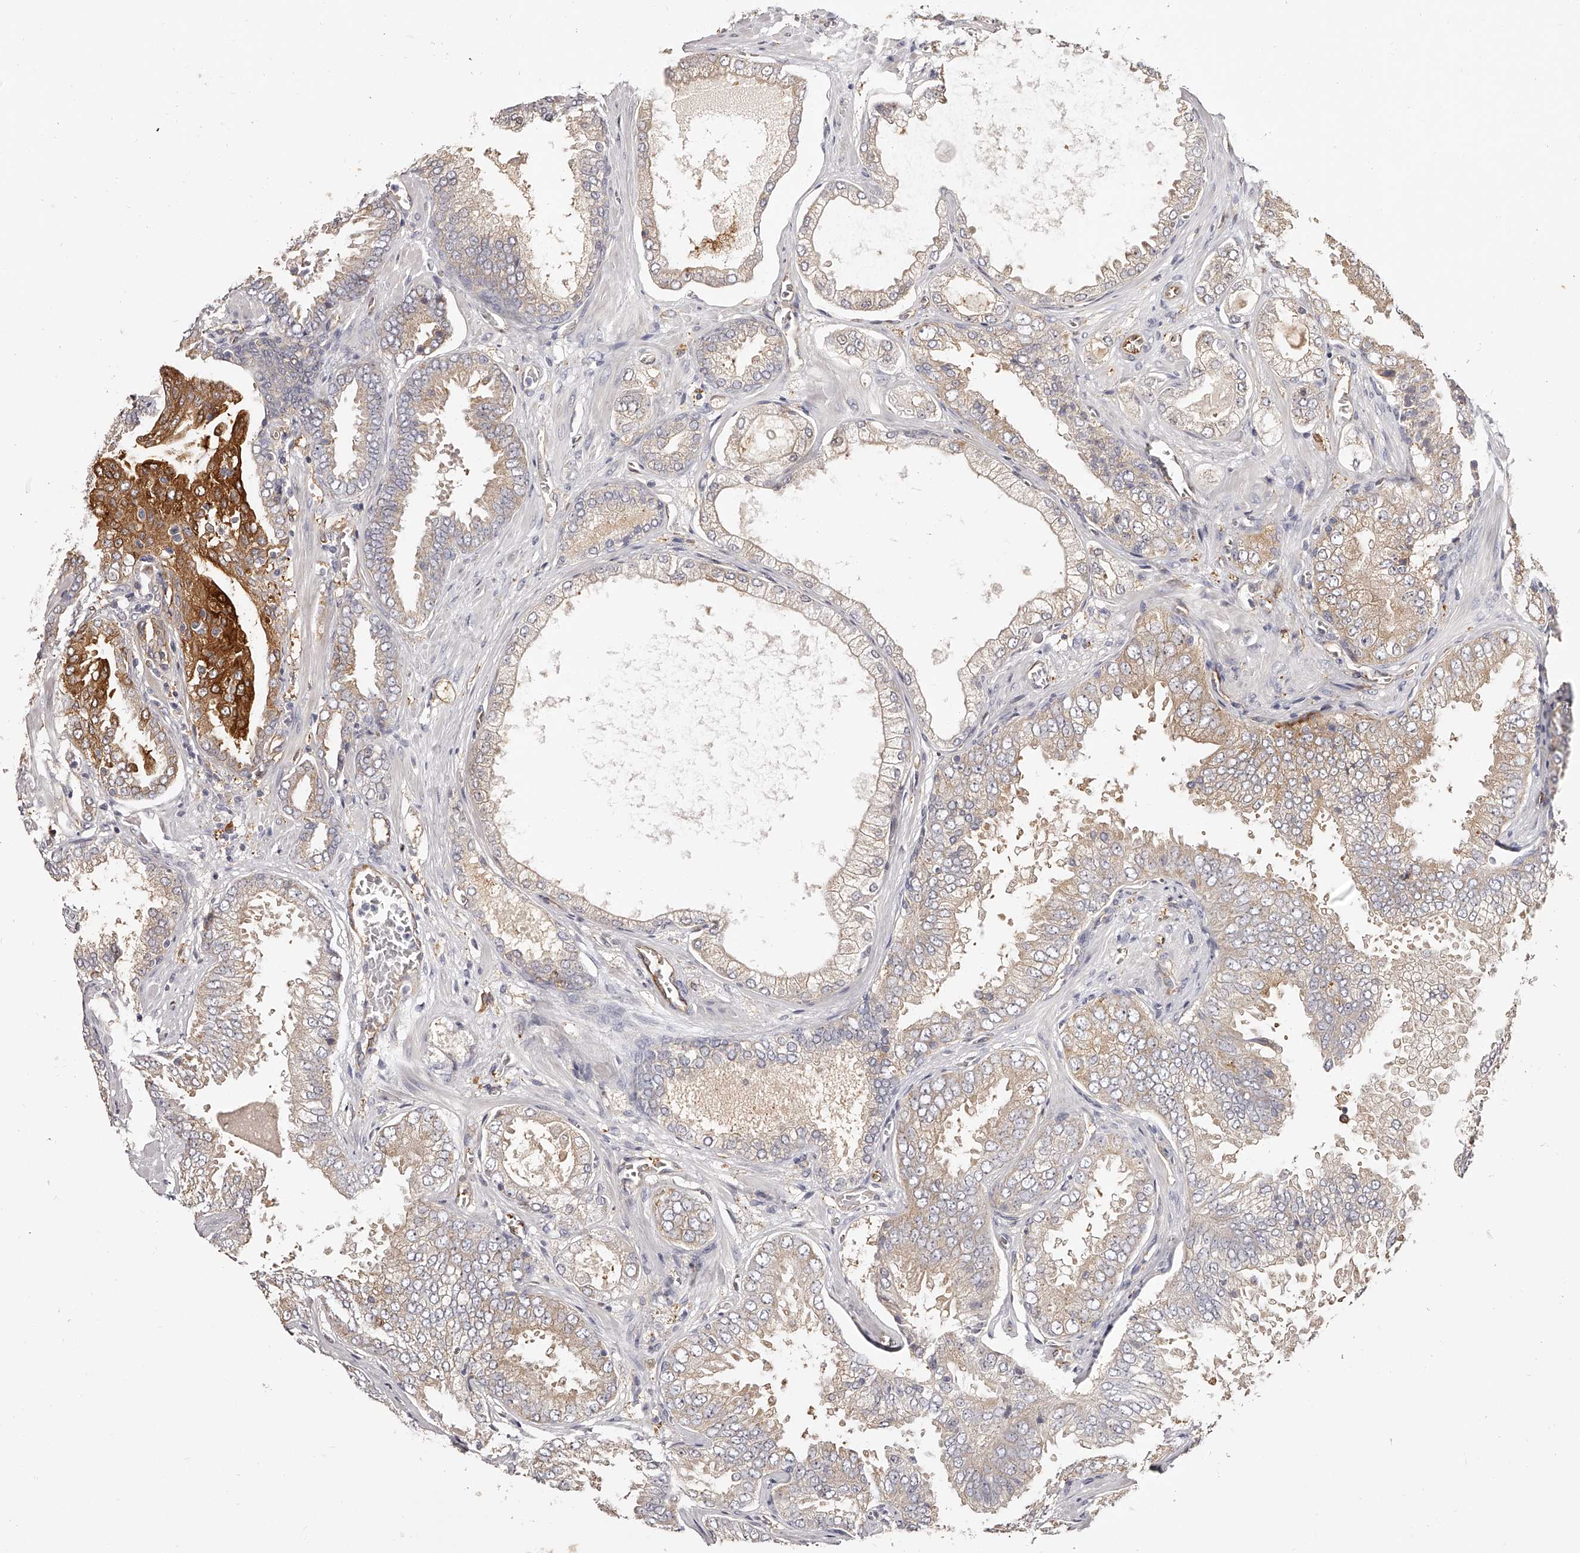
{"staining": {"intensity": "moderate", "quantity": ">75%", "location": "cytoplasmic/membranous"}, "tissue": "prostate cancer", "cell_type": "Tumor cells", "image_type": "cancer", "snomed": [{"axis": "morphology", "description": "Adenocarcinoma, High grade"}, {"axis": "topography", "description": "Prostate"}], "caption": "Adenocarcinoma (high-grade) (prostate) stained with a protein marker reveals moderate staining in tumor cells.", "gene": "LAP3", "patient": {"sex": "male", "age": 58}}